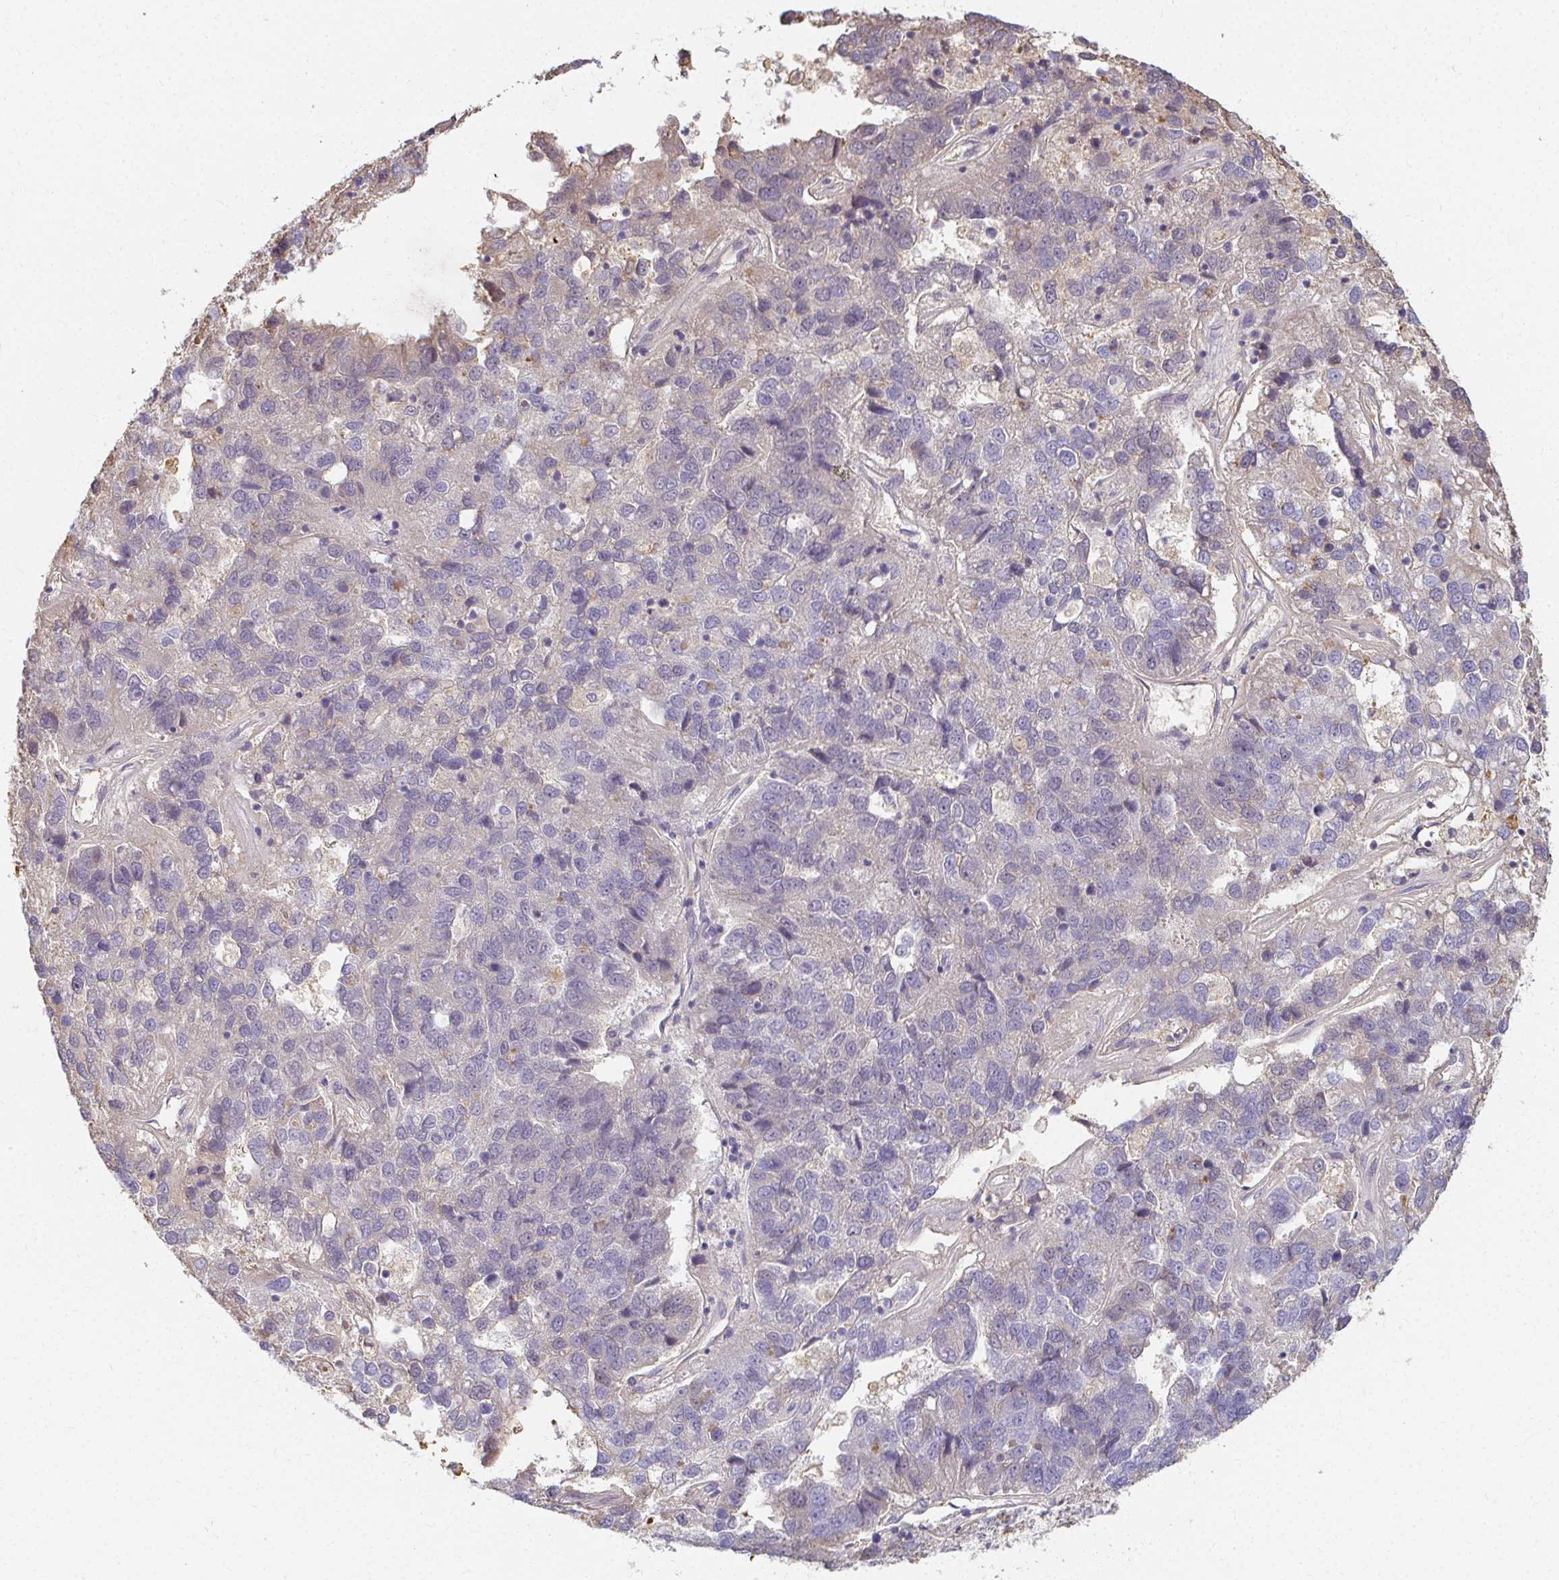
{"staining": {"intensity": "negative", "quantity": "none", "location": "none"}, "tissue": "pancreatic cancer", "cell_type": "Tumor cells", "image_type": "cancer", "snomed": [{"axis": "morphology", "description": "Adenocarcinoma, NOS"}, {"axis": "topography", "description": "Pancreas"}], "caption": "This is an immunohistochemistry image of adenocarcinoma (pancreatic). There is no expression in tumor cells.", "gene": "LOXL4", "patient": {"sex": "female", "age": 61}}